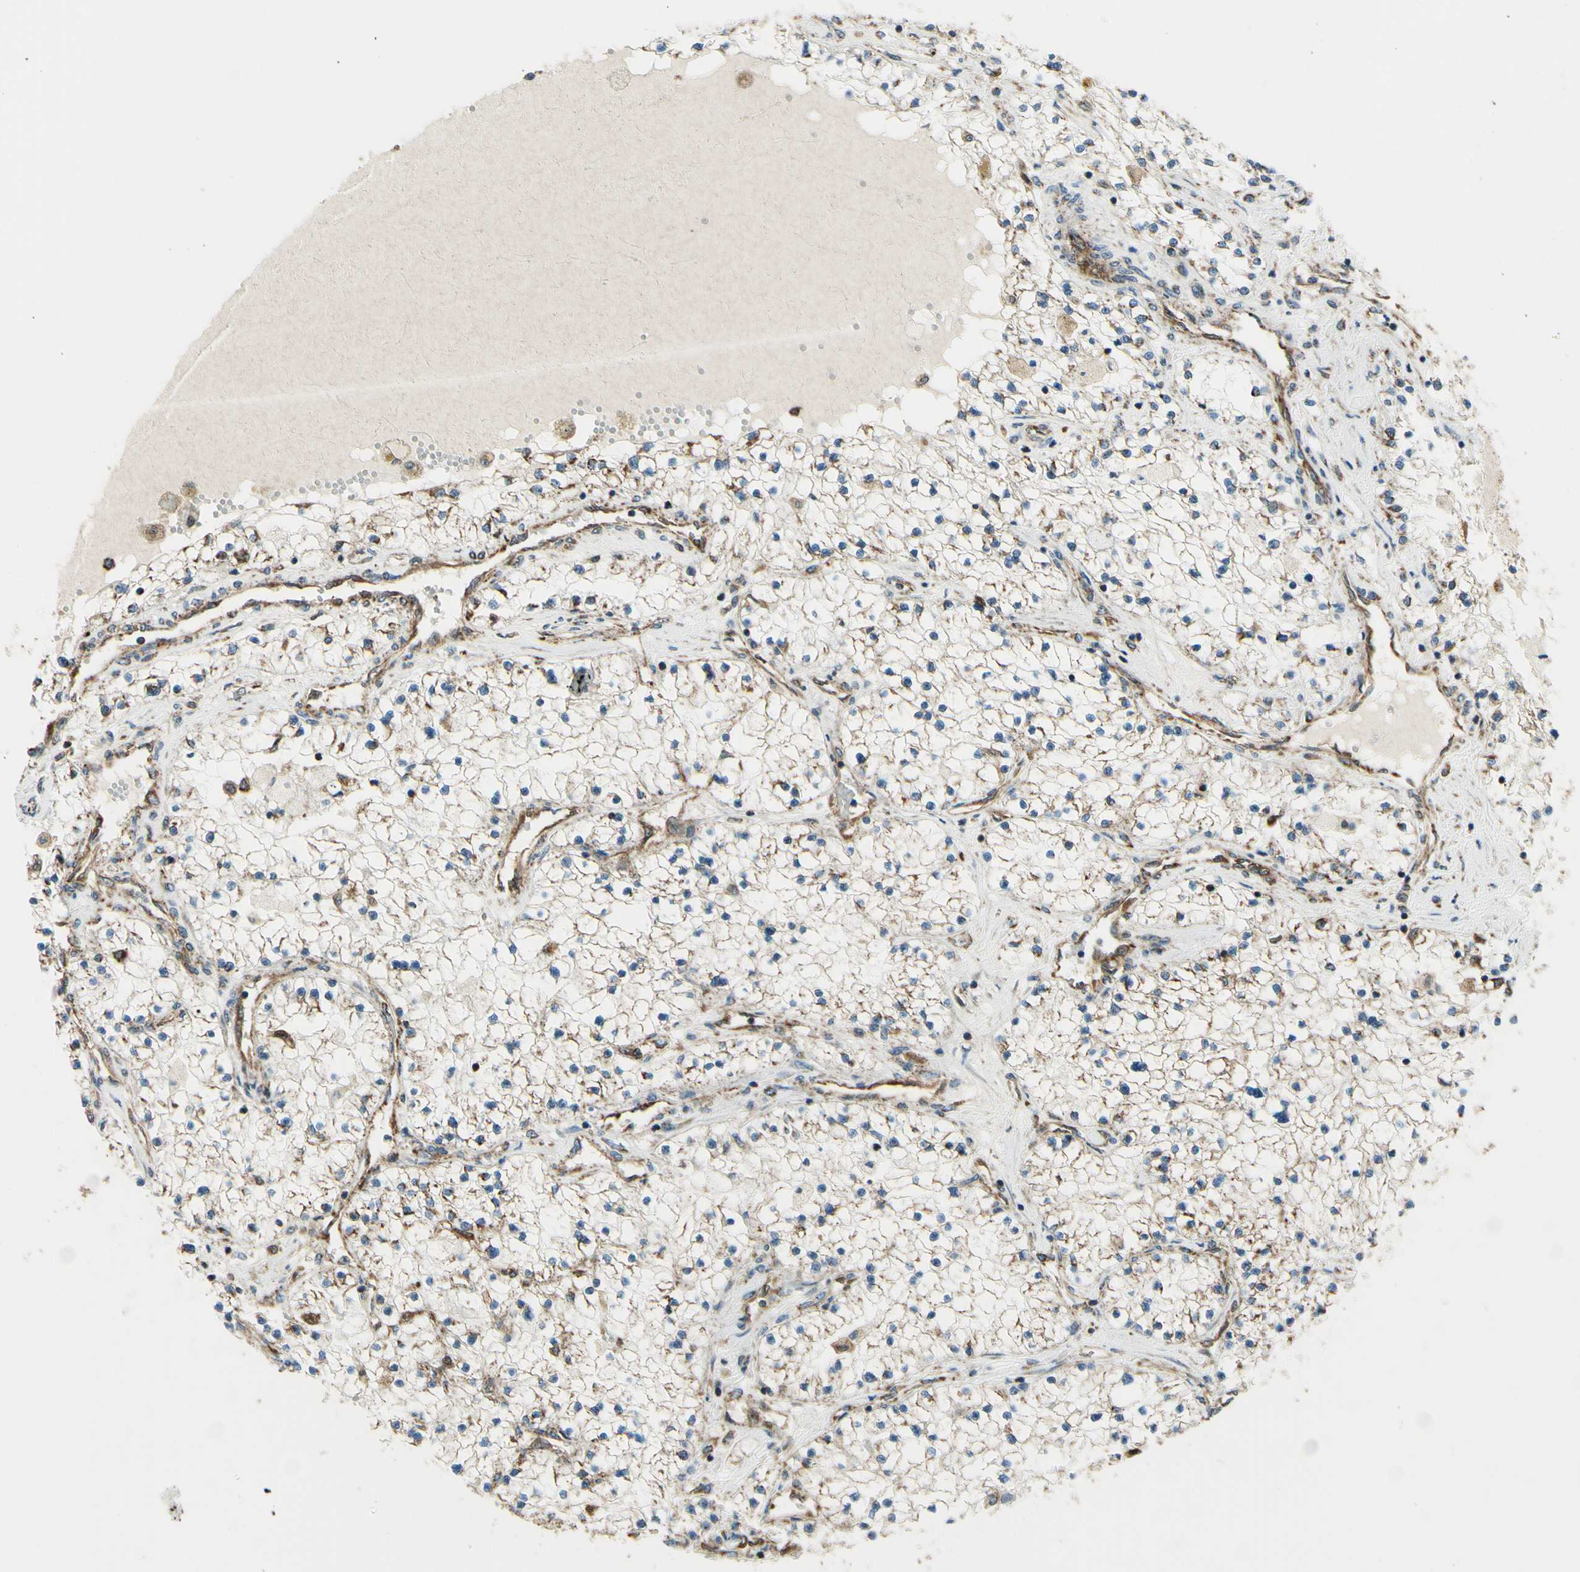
{"staining": {"intensity": "weak", "quantity": "25%-75%", "location": "cytoplasmic/membranous"}, "tissue": "renal cancer", "cell_type": "Tumor cells", "image_type": "cancer", "snomed": [{"axis": "morphology", "description": "Adenocarcinoma, NOS"}, {"axis": "topography", "description": "Kidney"}], "caption": "The immunohistochemical stain highlights weak cytoplasmic/membranous expression in tumor cells of adenocarcinoma (renal) tissue. Immunohistochemistry (ihc) stains the protein in brown and the nuclei are stained blue.", "gene": "MAVS", "patient": {"sex": "male", "age": 68}}